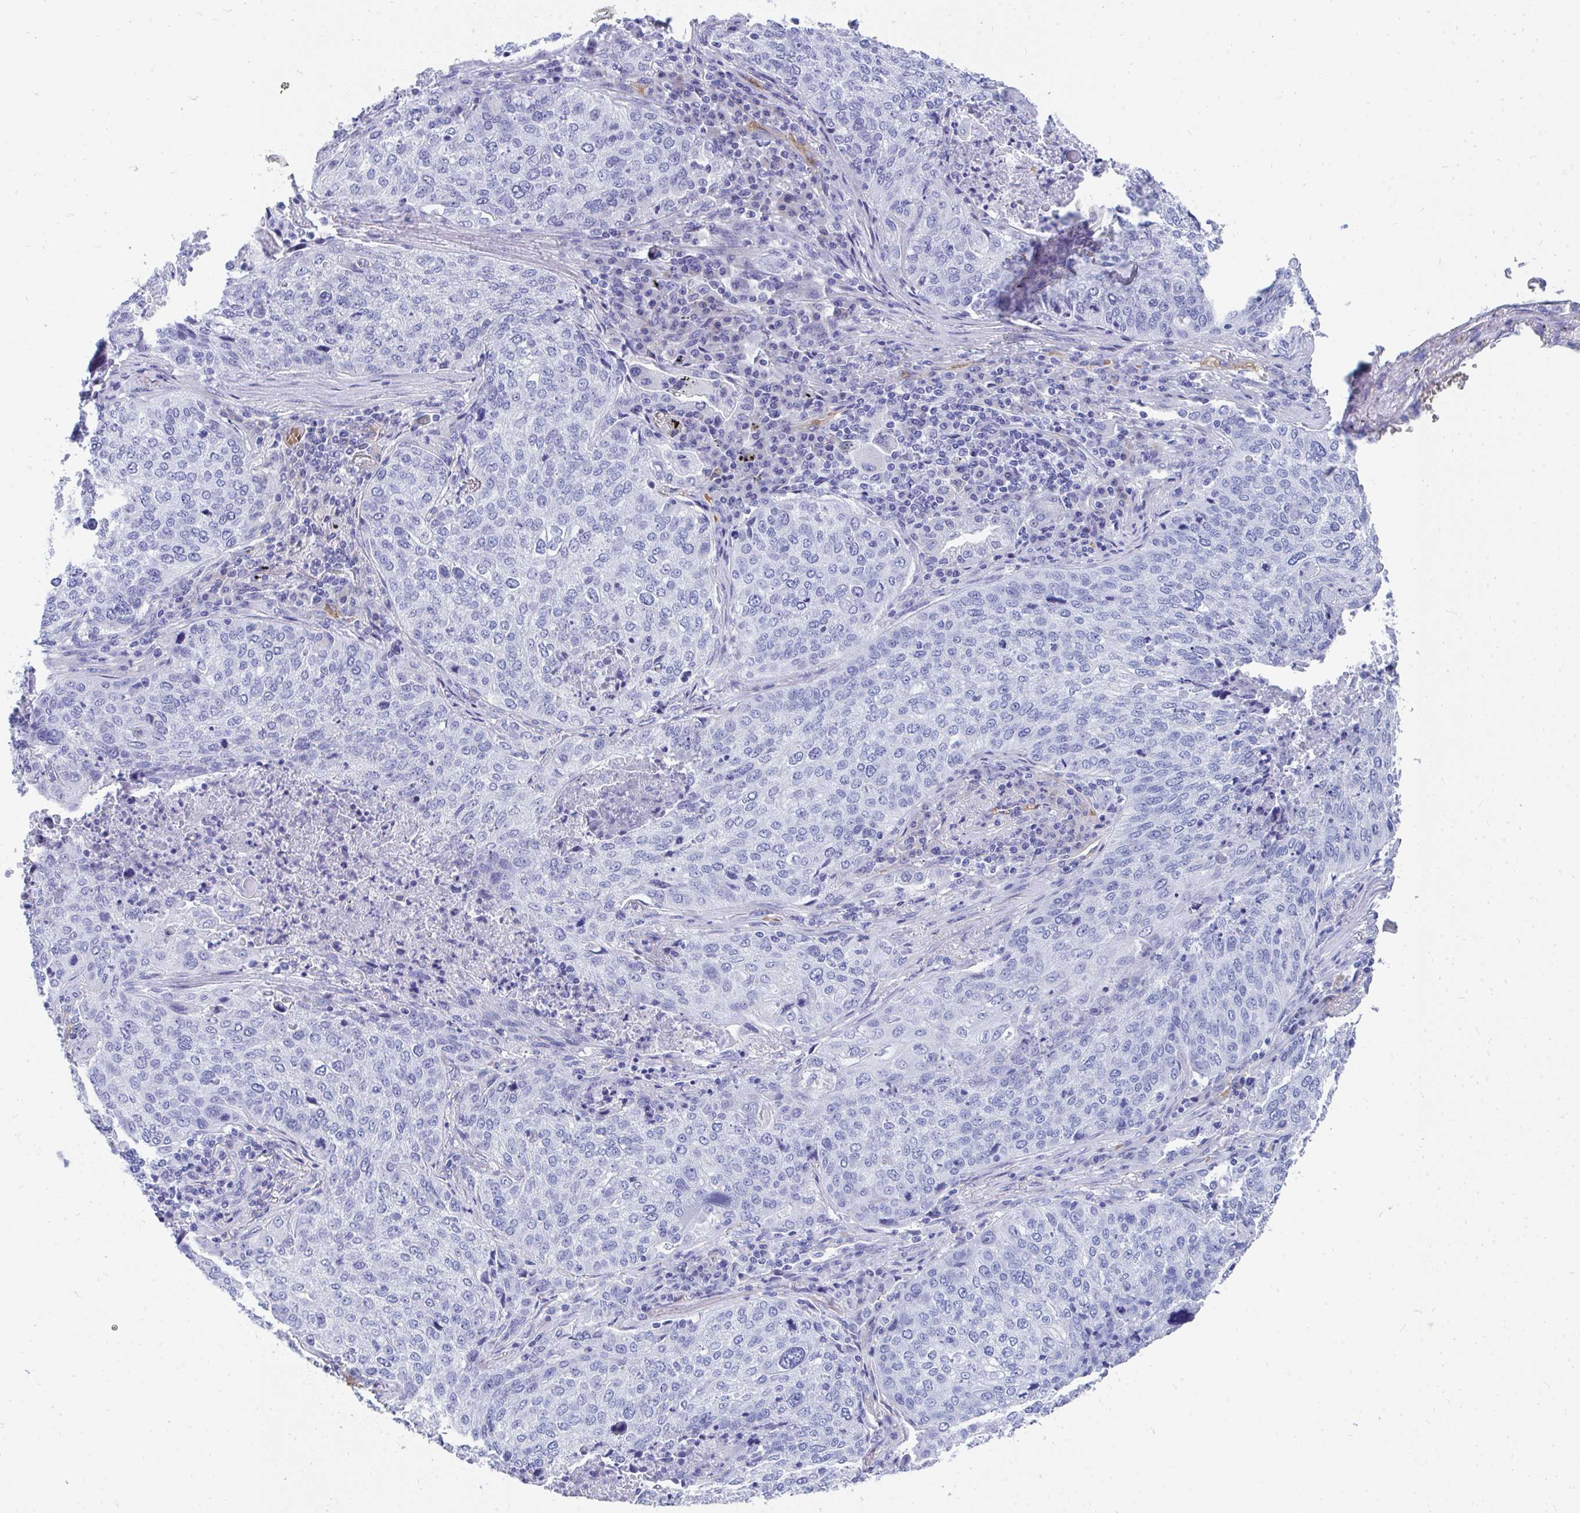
{"staining": {"intensity": "negative", "quantity": "none", "location": "none"}, "tissue": "lung cancer", "cell_type": "Tumor cells", "image_type": "cancer", "snomed": [{"axis": "morphology", "description": "Squamous cell carcinoma, NOS"}, {"axis": "topography", "description": "Lung"}], "caption": "Immunohistochemistry (IHC) micrograph of human lung squamous cell carcinoma stained for a protein (brown), which displays no positivity in tumor cells.", "gene": "MROH2B", "patient": {"sex": "male", "age": 63}}